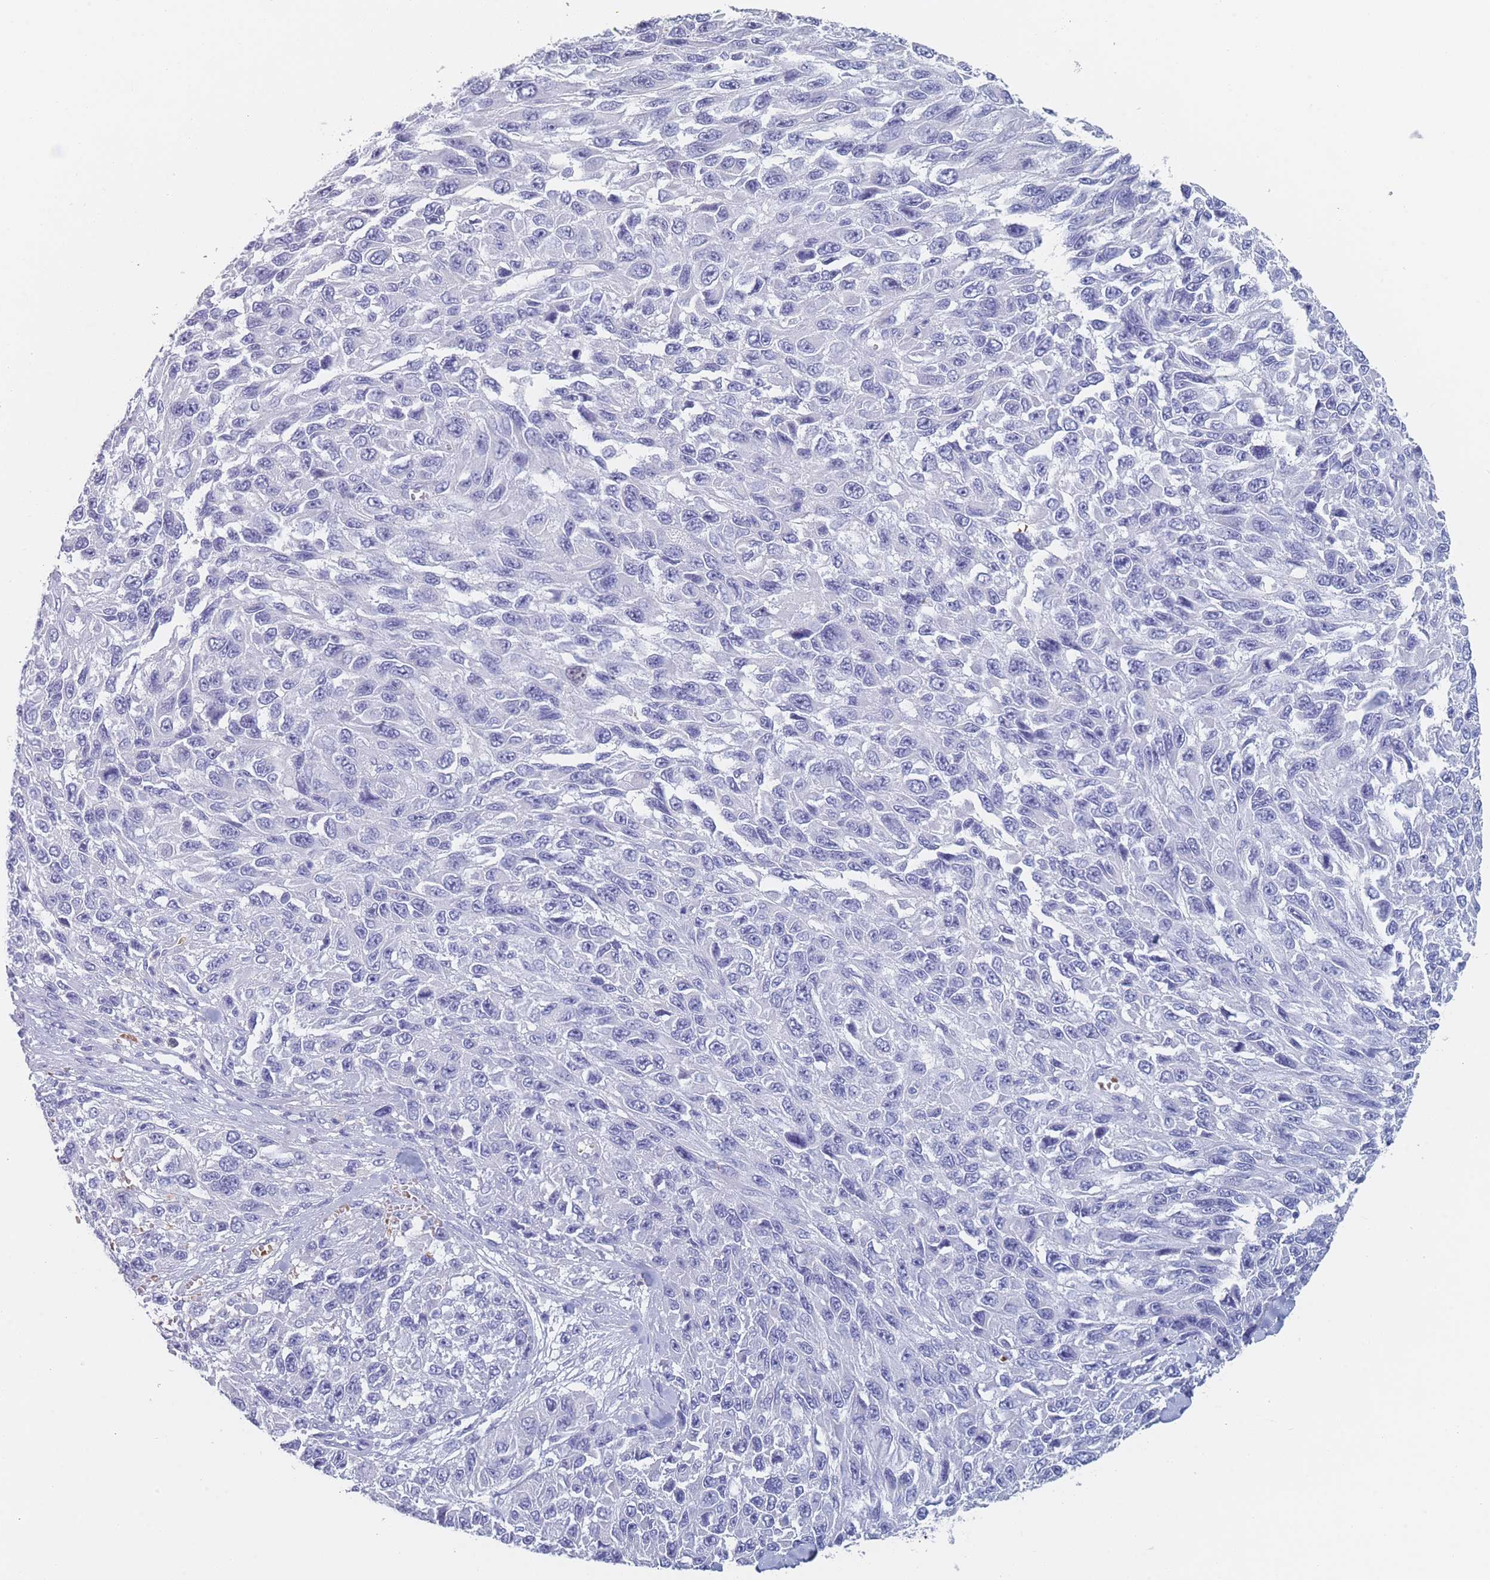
{"staining": {"intensity": "negative", "quantity": "none", "location": "none"}, "tissue": "melanoma", "cell_type": "Tumor cells", "image_type": "cancer", "snomed": [{"axis": "morphology", "description": "Malignant melanoma, NOS"}, {"axis": "topography", "description": "Skin"}], "caption": "The histopathology image shows no staining of tumor cells in melanoma.", "gene": "OR5D16", "patient": {"sex": "female", "age": 96}}